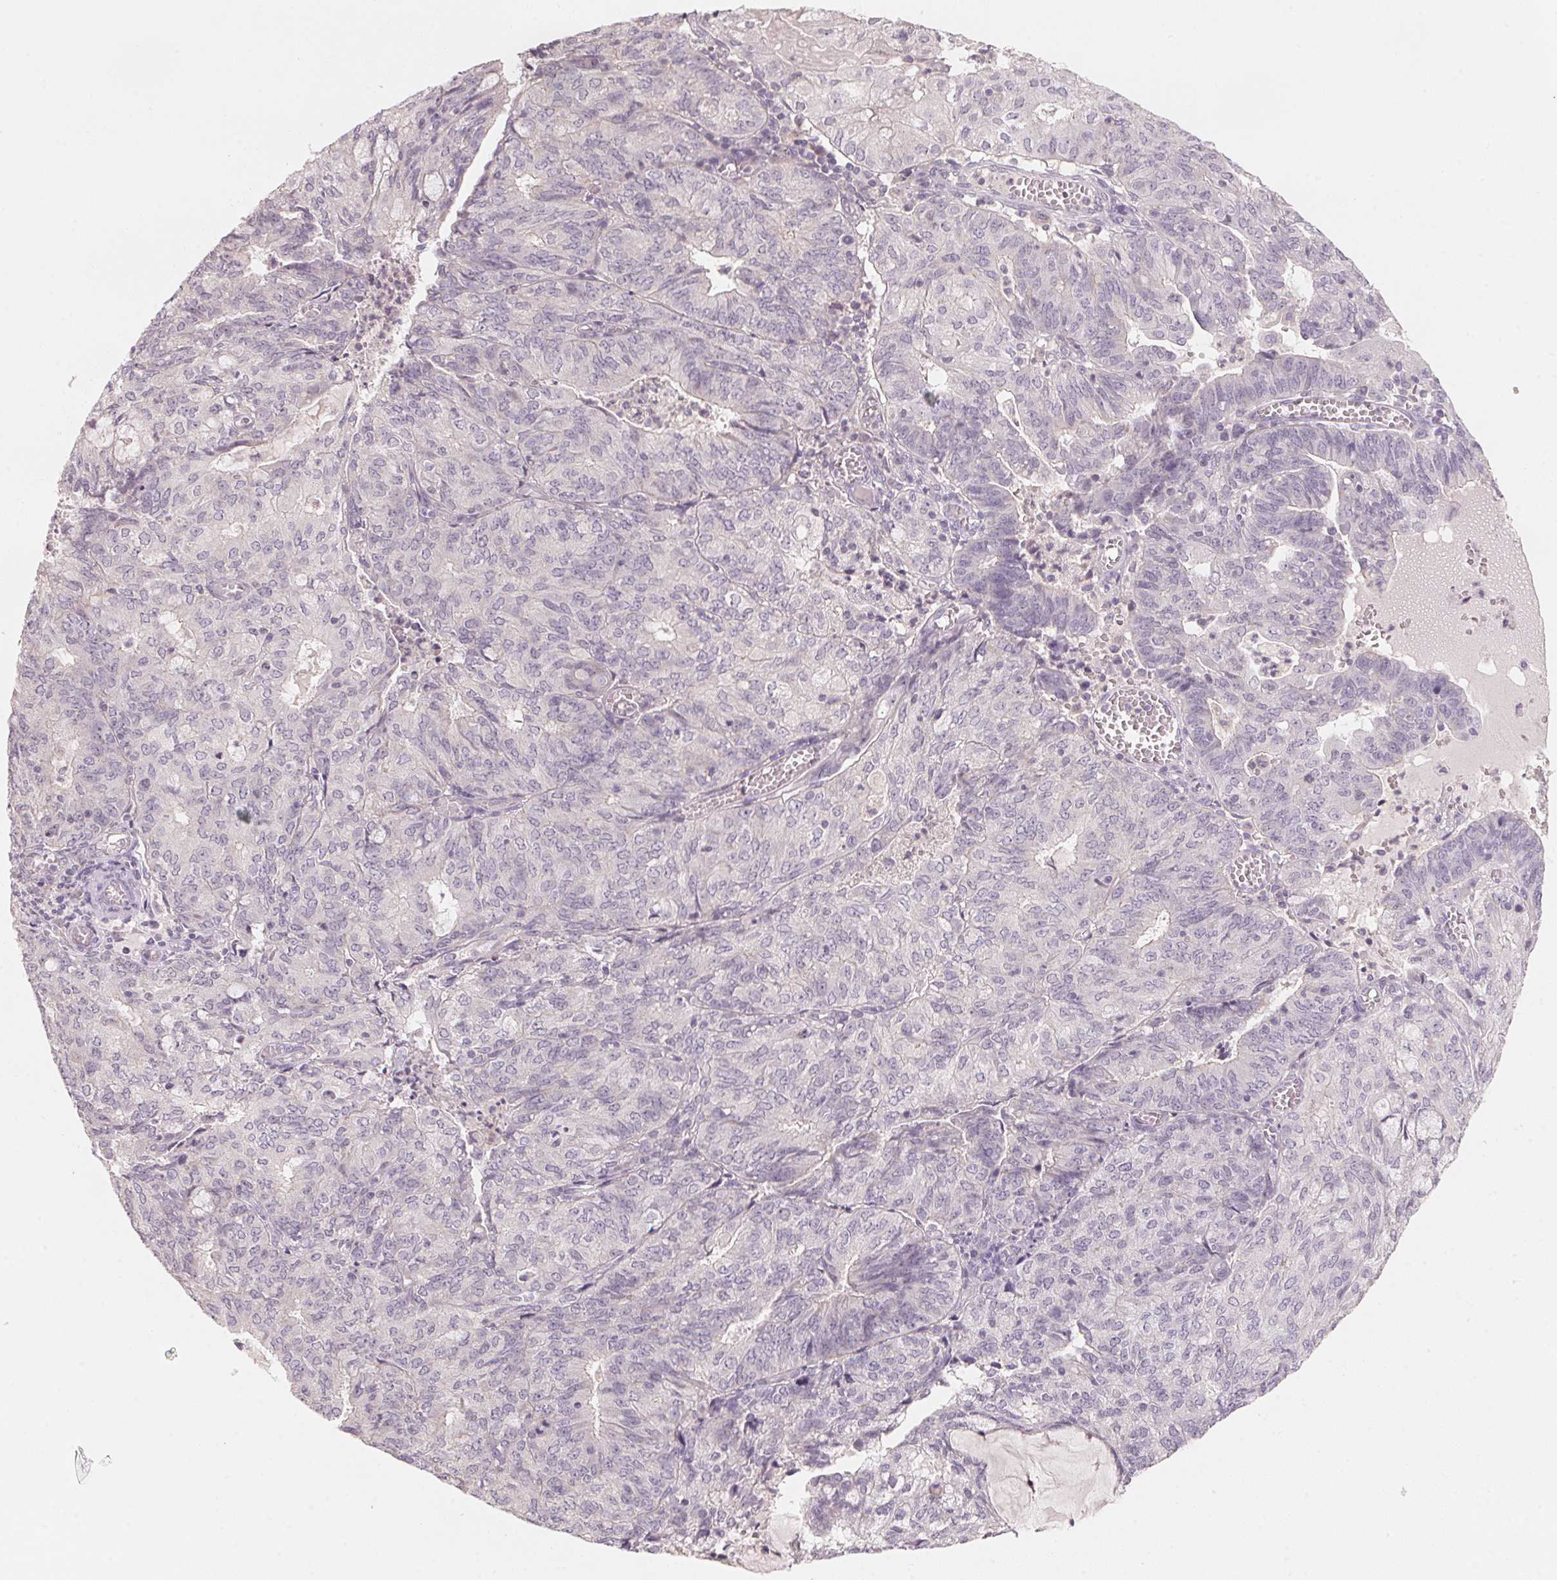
{"staining": {"intensity": "negative", "quantity": "none", "location": "none"}, "tissue": "endometrial cancer", "cell_type": "Tumor cells", "image_type": "cancer", "snomed": [{"axis": "morphology", "description": "Adenocarcinoma, NOS"}, {"axis": "topography", "description": "Endometrium"}], "caption": "High magnification brightfield microscopy of endometrial cancer (adenocarcinoma) stained with DAB (3,3'-diaminobenzidine) (brown) and counterstained with hematoxylin (blue): tumor cells show no significant staining.", "gene": "ANKRD31", "patient": {"sex": "female", "age": 82}}